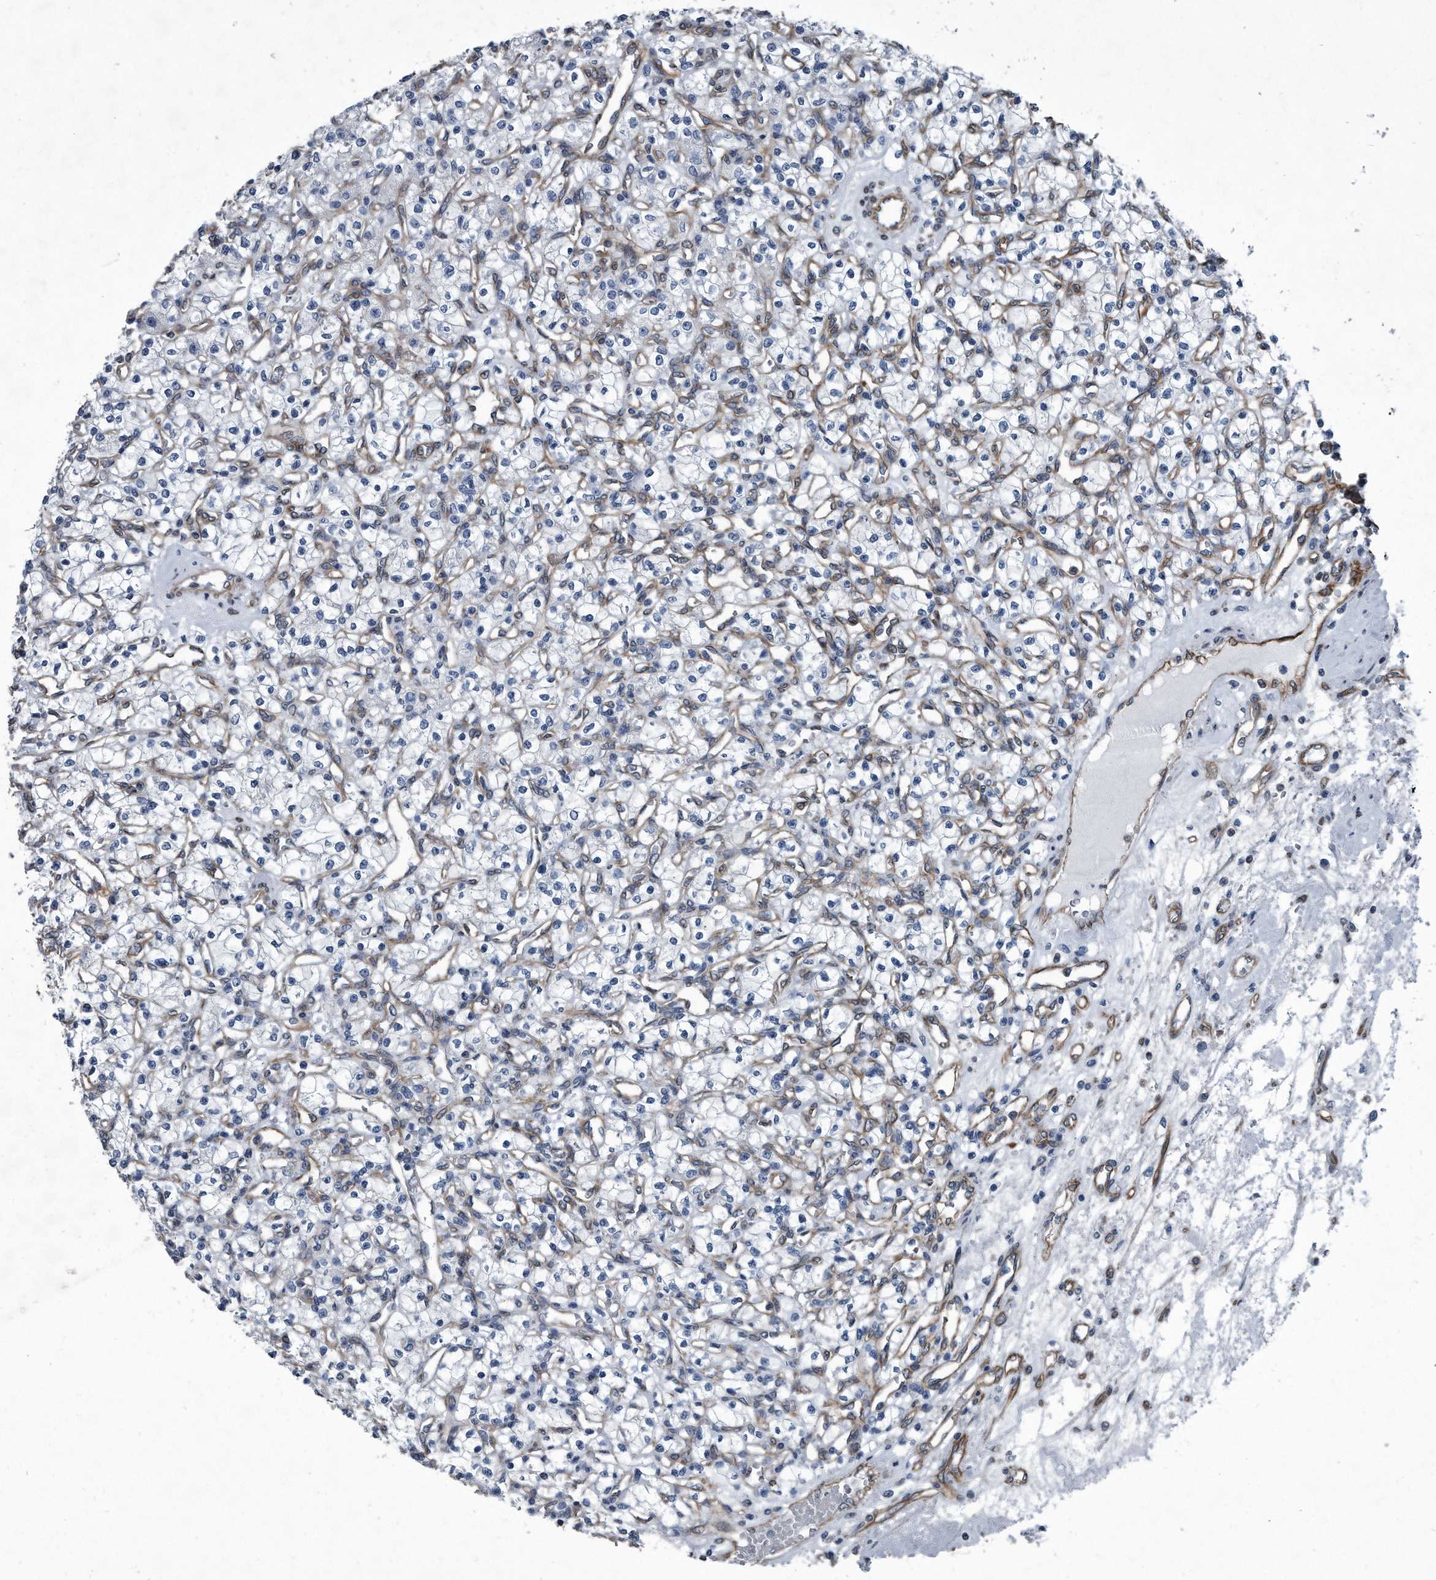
{"staining": {"intensity": "negative", "quantity": "none", "location": "none"}, "tissue": "renal cancer", "cell_type": "Tumor cells", "image_type": "cancer", "snomed": [{"axis": "morphology", "description": "Adenocarcinoma, NOS"}, {"axis": "topography", "description": "Kidney"}], "caption": "Image shows no significant protein positivity in tumor cells of renal adenocarcinoma. (Immunohistochemistry (ihc), brightfield microscopy, high magnification).", "gene": "PLEC", "patient": {"sex": "female", "age": 59}}